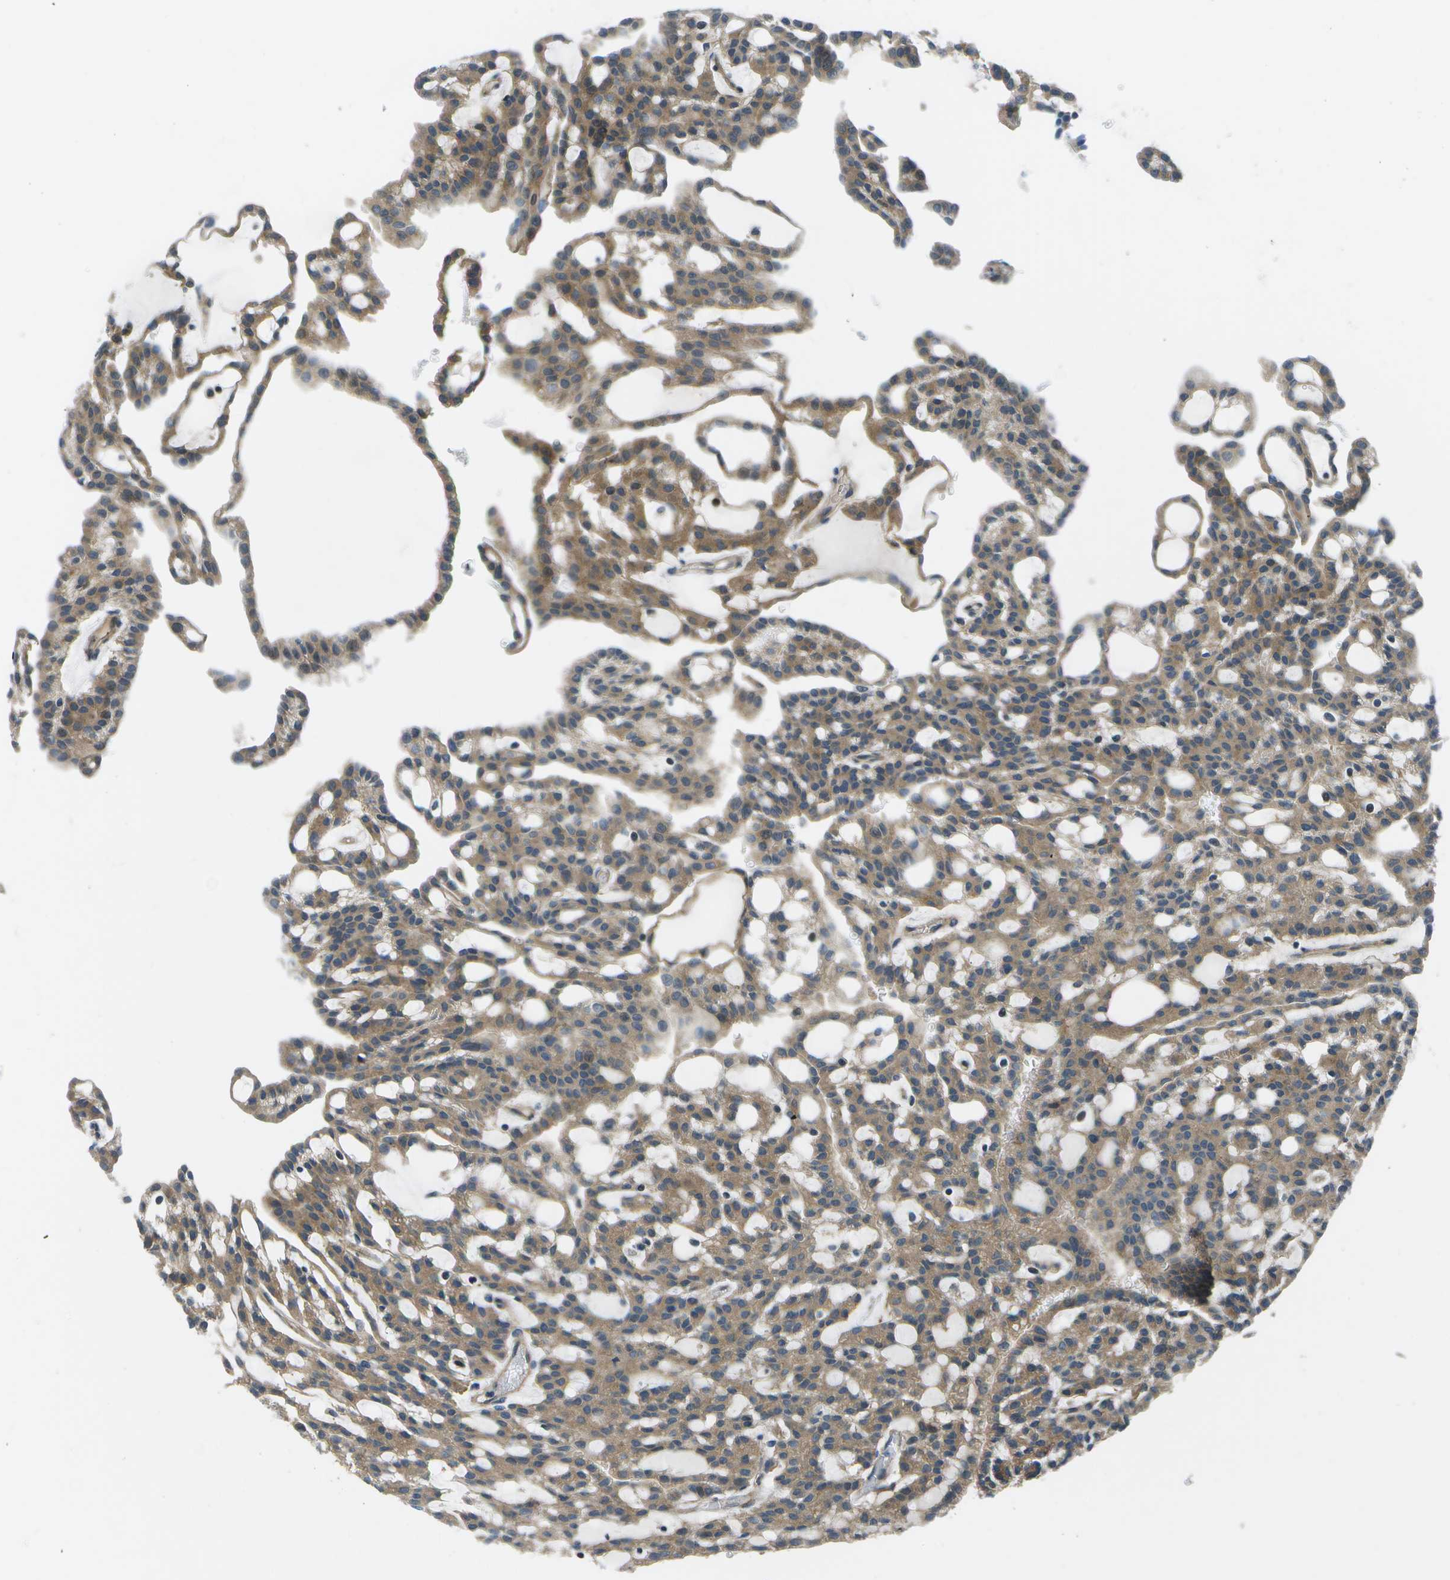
{"staining": {"intensity": "moderate", "quantity": ">75%", "location": "cytoplasmic/membranous"}, "tissue": "renal cancer", "cell_type": "Tumor cells", "image_type": "cancer", "snomed": [{"axis": "morphology", "description": "Adenocarcinoma, NOS"}, {"axis": "topography", "description": "Kidney"}], "caption": "Tumor cells show moderate cytoplasmic/membranous positivity in about >75% of cells in renal cancer (adenocarcinoma). (Brightfield microscopy of DAB IHC at high magnification).", "gene": "ENPP5", "patient": {"sex": "male", "age": 63}}